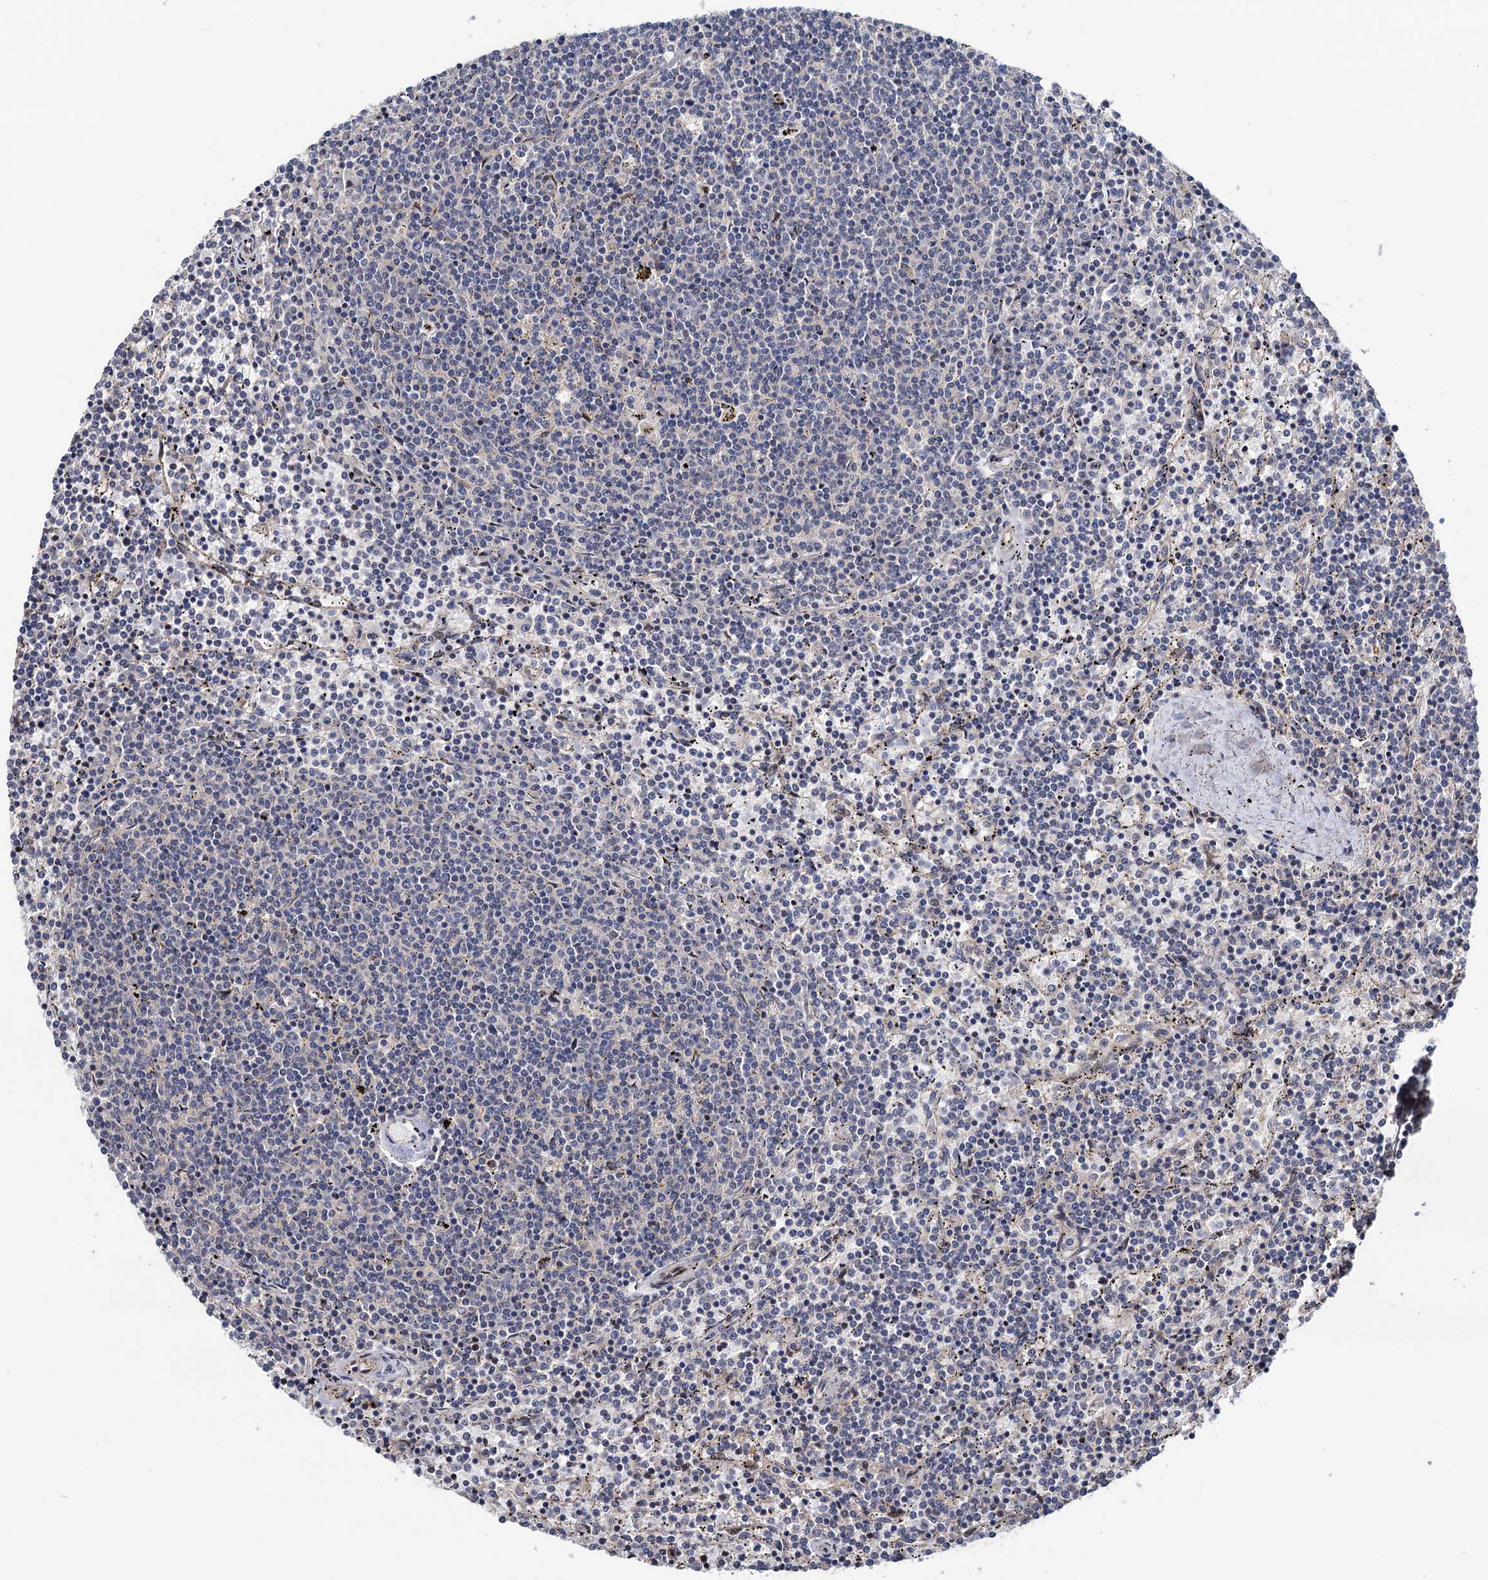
{"staining": {"intensity": "negative", "quantity": "none", "location": "none"}, "tissue": "lymphoma", "cell_type": "Tumor cells", "image_type": "cancer", "snomed": [{"axis": "morphology", "description": "Malignant lymphoma, non-Hodgkin's type, Low grade"}, {"axis": "topography", "description": "Spleen"}], "caption": "This is a image of immunohistochemistry staining of low-grade malignant lymphoma, non-Hodgkin's type, which shows no positivity in tumor cells.", "gene": "UBR1", "patient": {"sex": "female", "age": 50}}